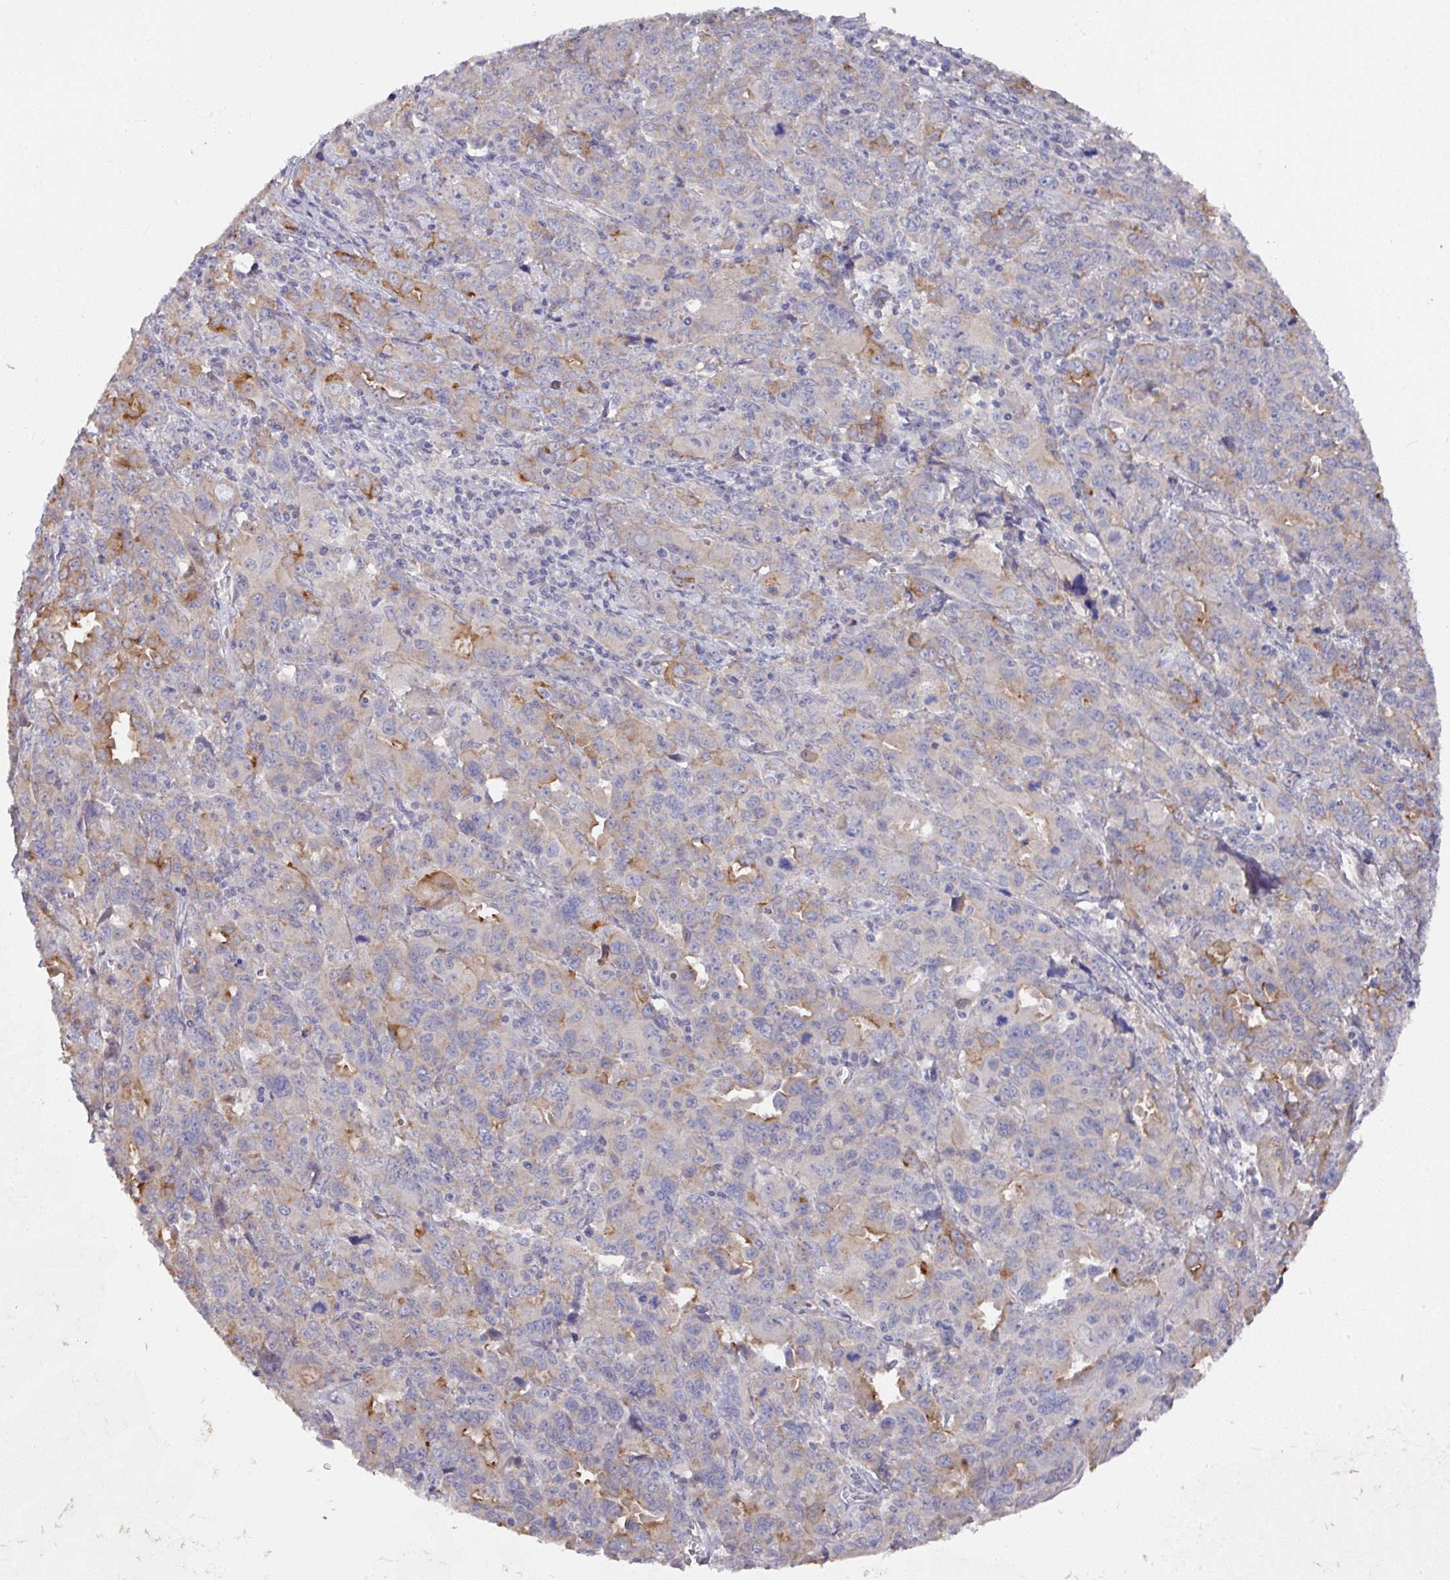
{"staining": {"intensity": "moderate", "quantity": "<25%", "location": "cytoplasmic/membranous"}, "tissue": "ovarian cancer", "cell_type": "Tumor cells", "image_type": "cancer", "snomed": [{"axis": "morphology", "description": "Adenocarcinoma, NOS"}, {"axis": "morphology", "description": "Carcinoma, endometroid"}, {"axis": "topography", "description": "Ovary"}], "caption": "Ovarian adenocarcinoma stained for a protein exhibits moderate cytoplasmic/membranous positivity in tumor cells.", "gene": "PRR5", "patient": {"sex": "female", "age": 72}}